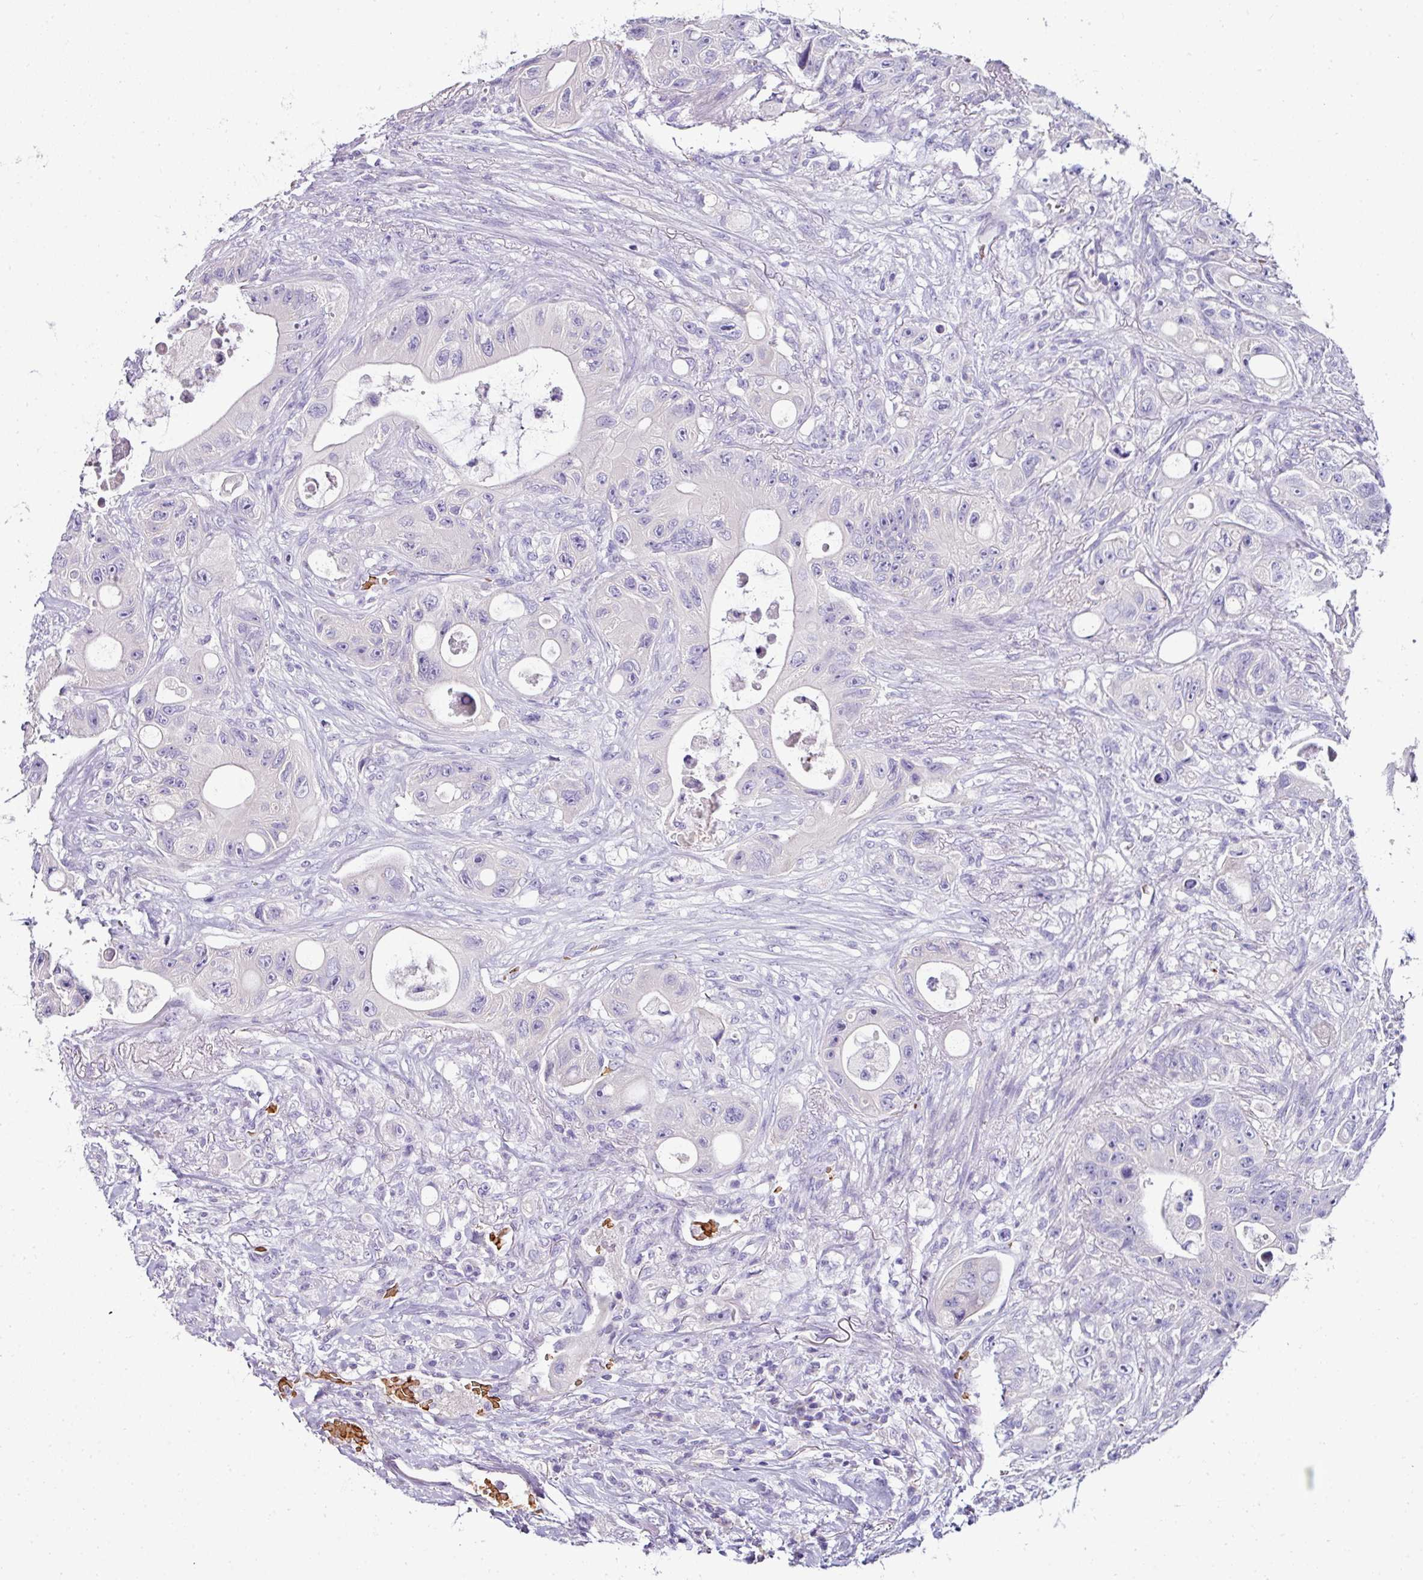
{"staining": {"intensity": "negative", "quantity": "none", "location": "none"}, "tissue": "colorectal cancer", "cell_type": "Tumor cells", "image_type": "cancer", "snomed": [{"axis": "morphology", "description": "Adenocarcinoma, NOS"}, {"axis": "topography", "description": "Colon"}], "caption": "Colorectal cancer stained for a protein using IHC demonstrates no positivity tumor cells.", "gene": "NAPSA", "patient": {"sex": "female", "age": 46}}